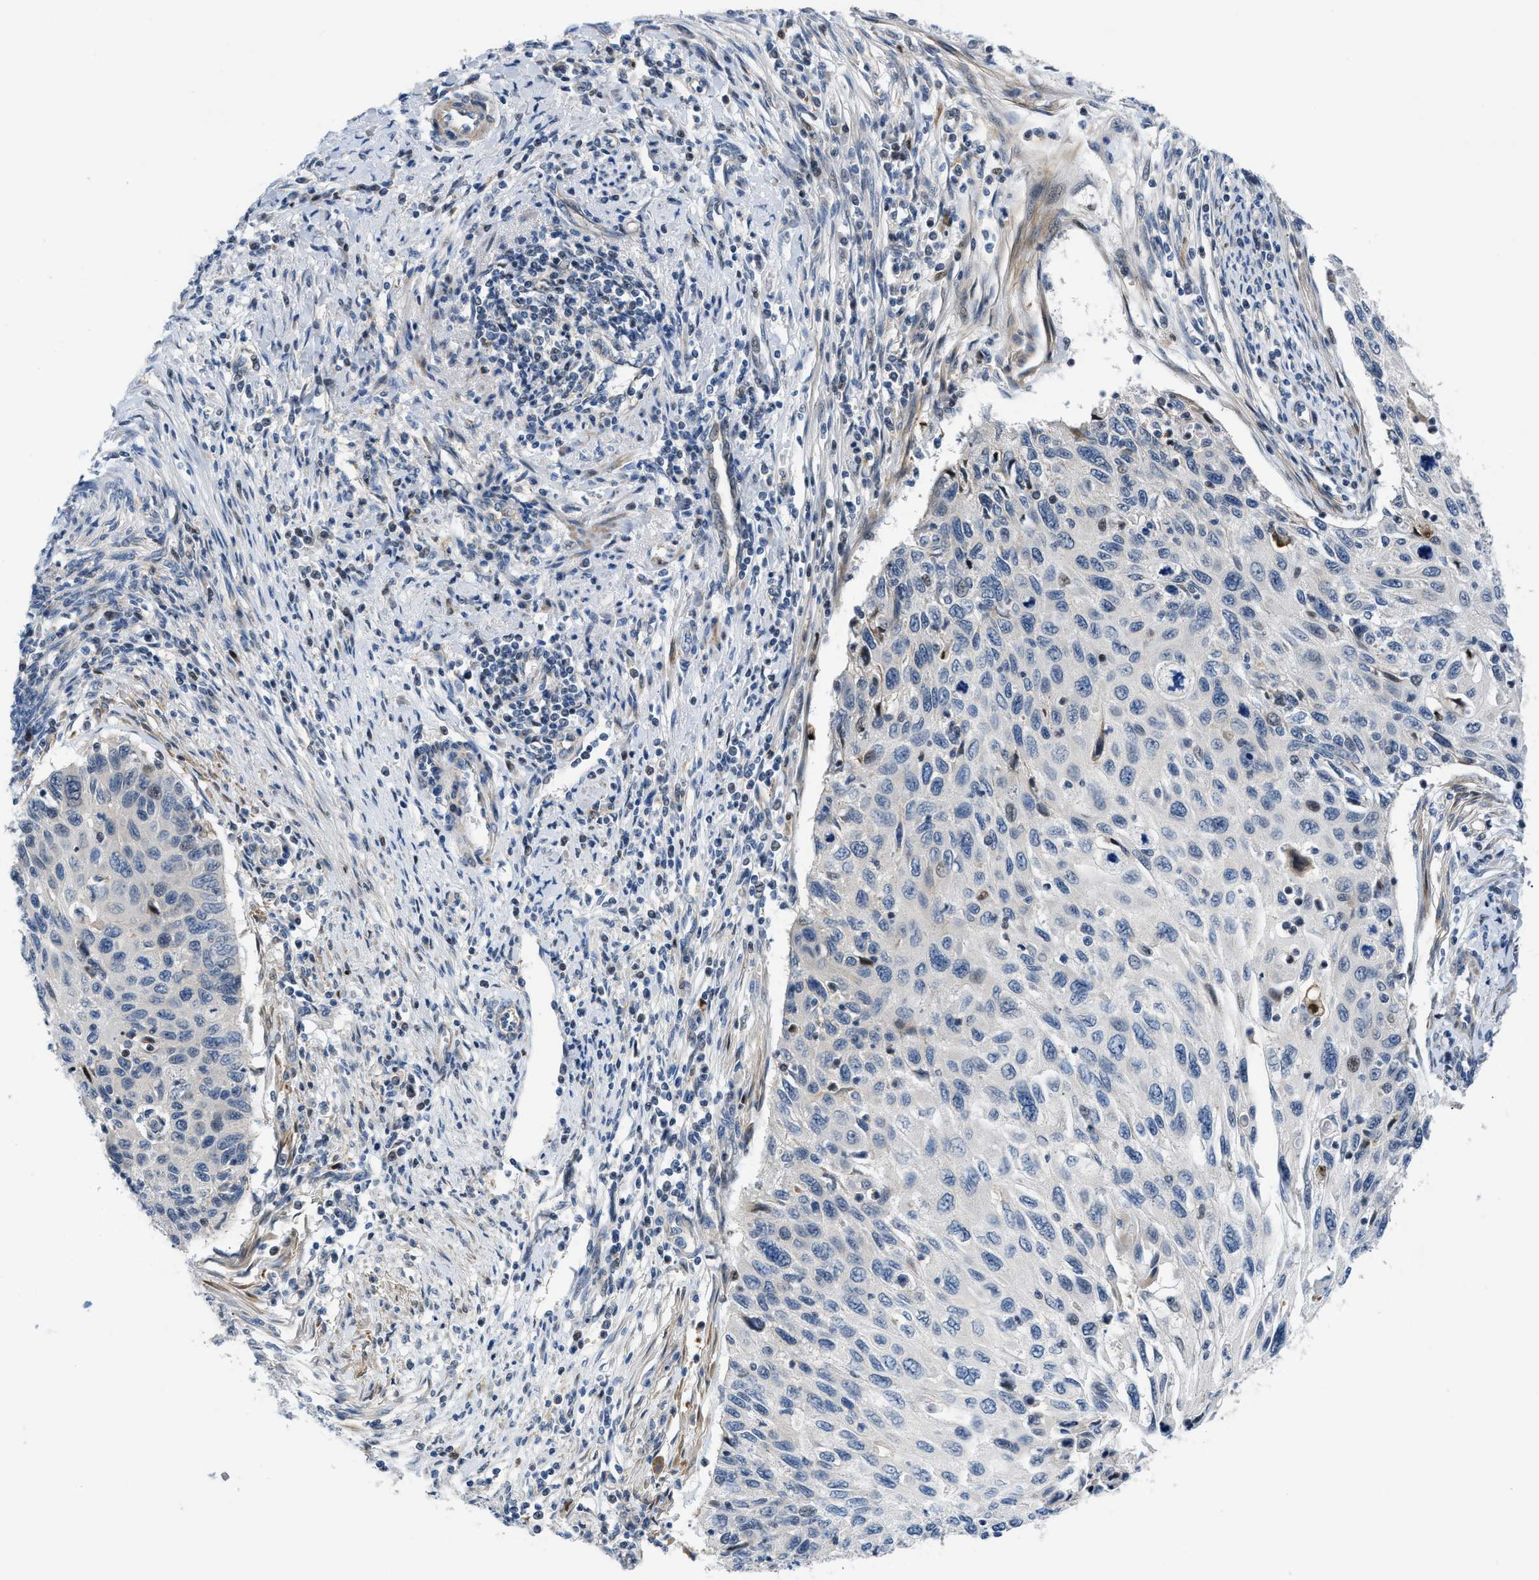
{"staining": {"intensity": "weak", "quantity": "<25%", "location": "nuclear"}, "tissue": "cervical cancer", "cell_type": "Tumor cells", "image_type": "cancer", "snomed": [{"axis": "morphology", "description": "Squamous cell carcinoma, NOS"}, {"axis": "topography", "description": "Cervix"}], "caption": "Tumor cells show no significant staining in cervical cancer (squamous cell carcinoma).", "gene": "FDCSP", "patient": {"sex": "female", "age": 70}}